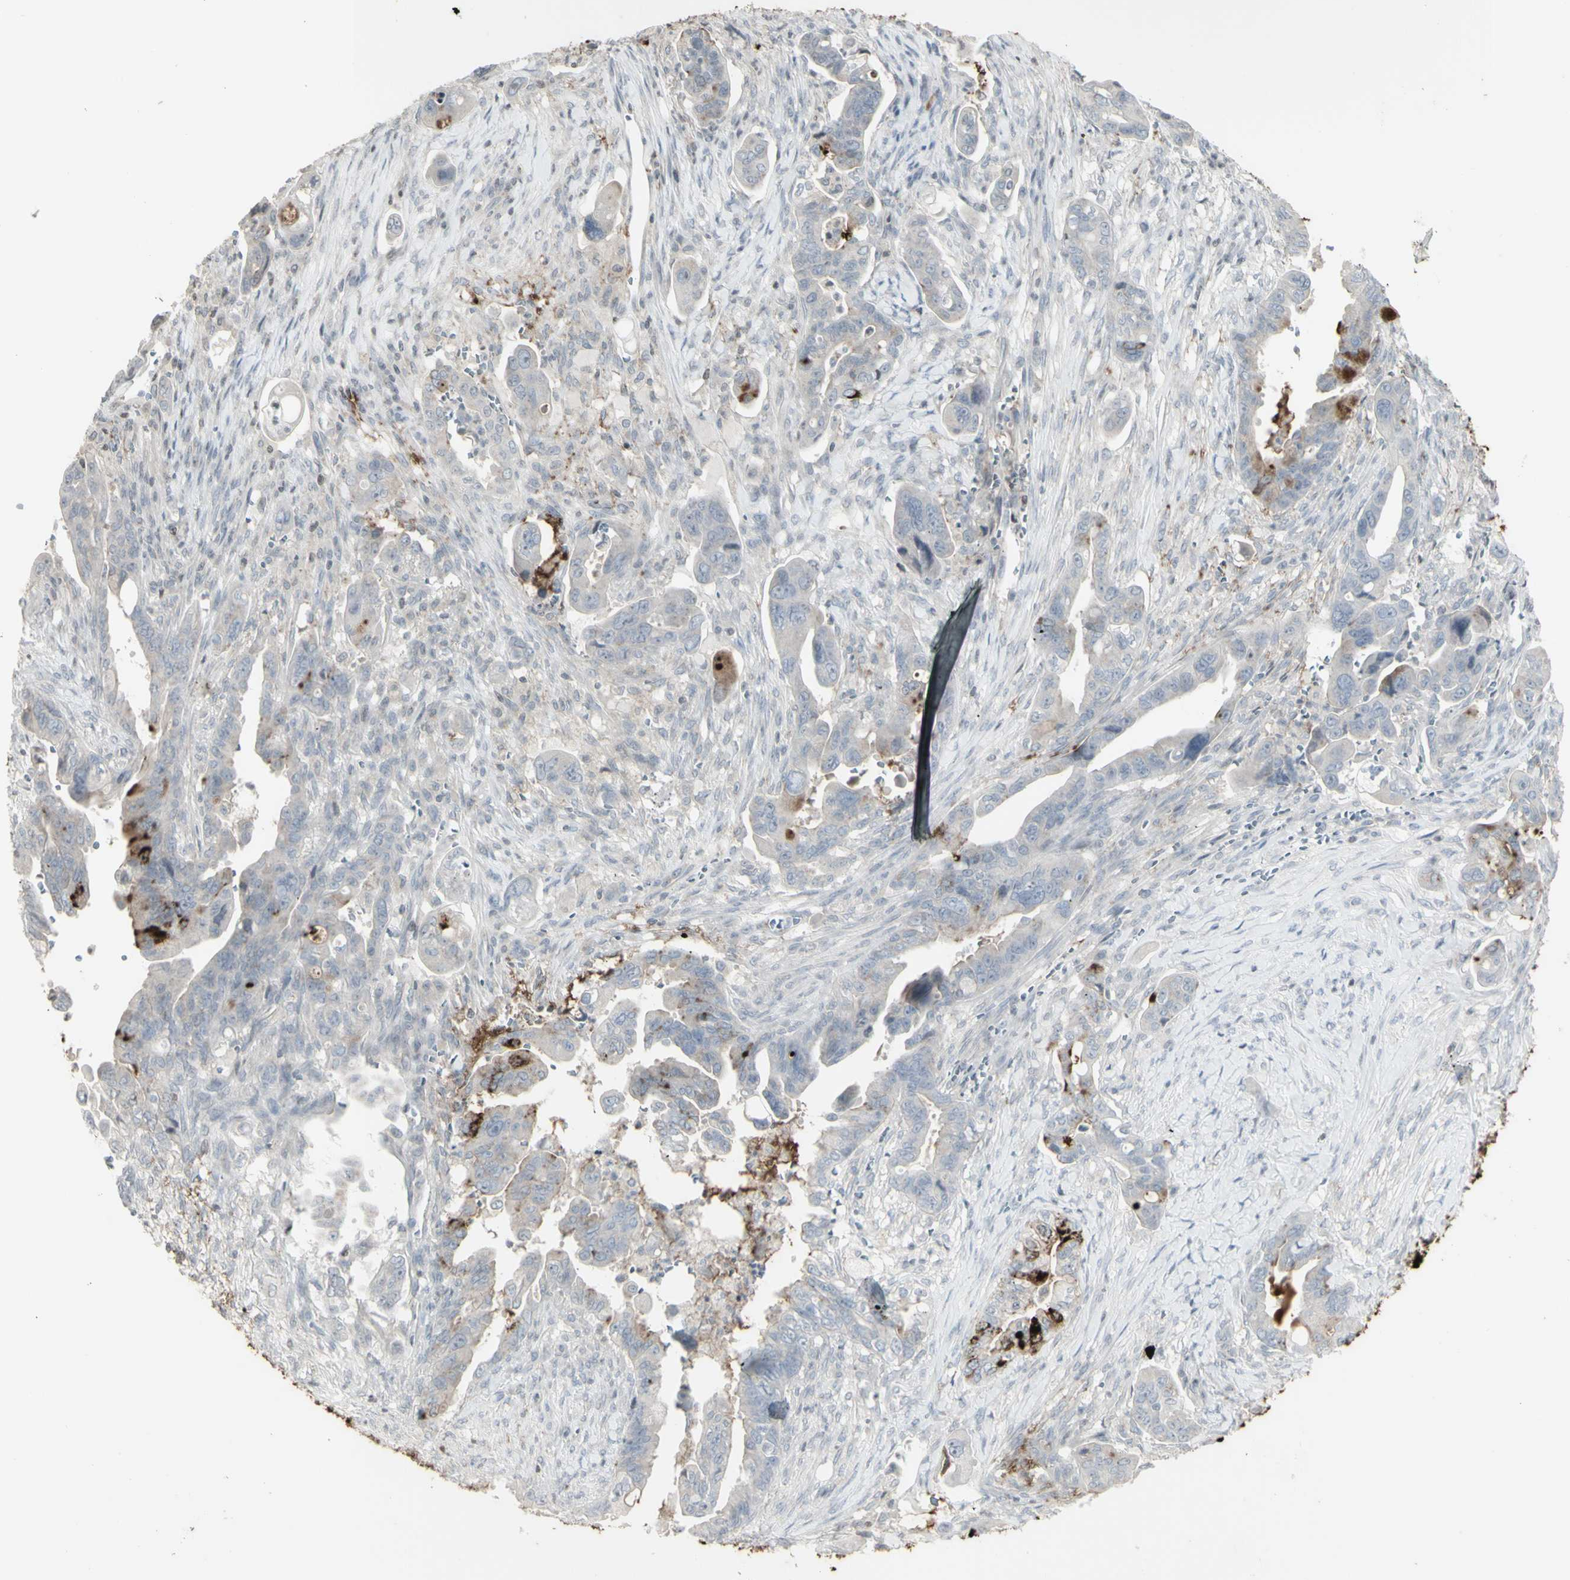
{"staining": {"intensity": "moderate", "quantity": "<25%", "location": "cytoplasmic/membranous"}, "tissue": "pancreatic cancer", "cell_type": "Tumor cells", "image_type": "cancer", "snomed": [{"axis": "morphology", "description": "Adenocarcinoma, NOS"}, {"axis": "topography", "description": "Pancreas"}], "caption": "IHC (DAB) staining of human adenocarcinoma (pancreatic) shows moderate cytoplasmic/membranous protein expression in about <25% of tumor cells.", "gene": "MUC5AC", "patient": {"sex": "male", "age": 70}}